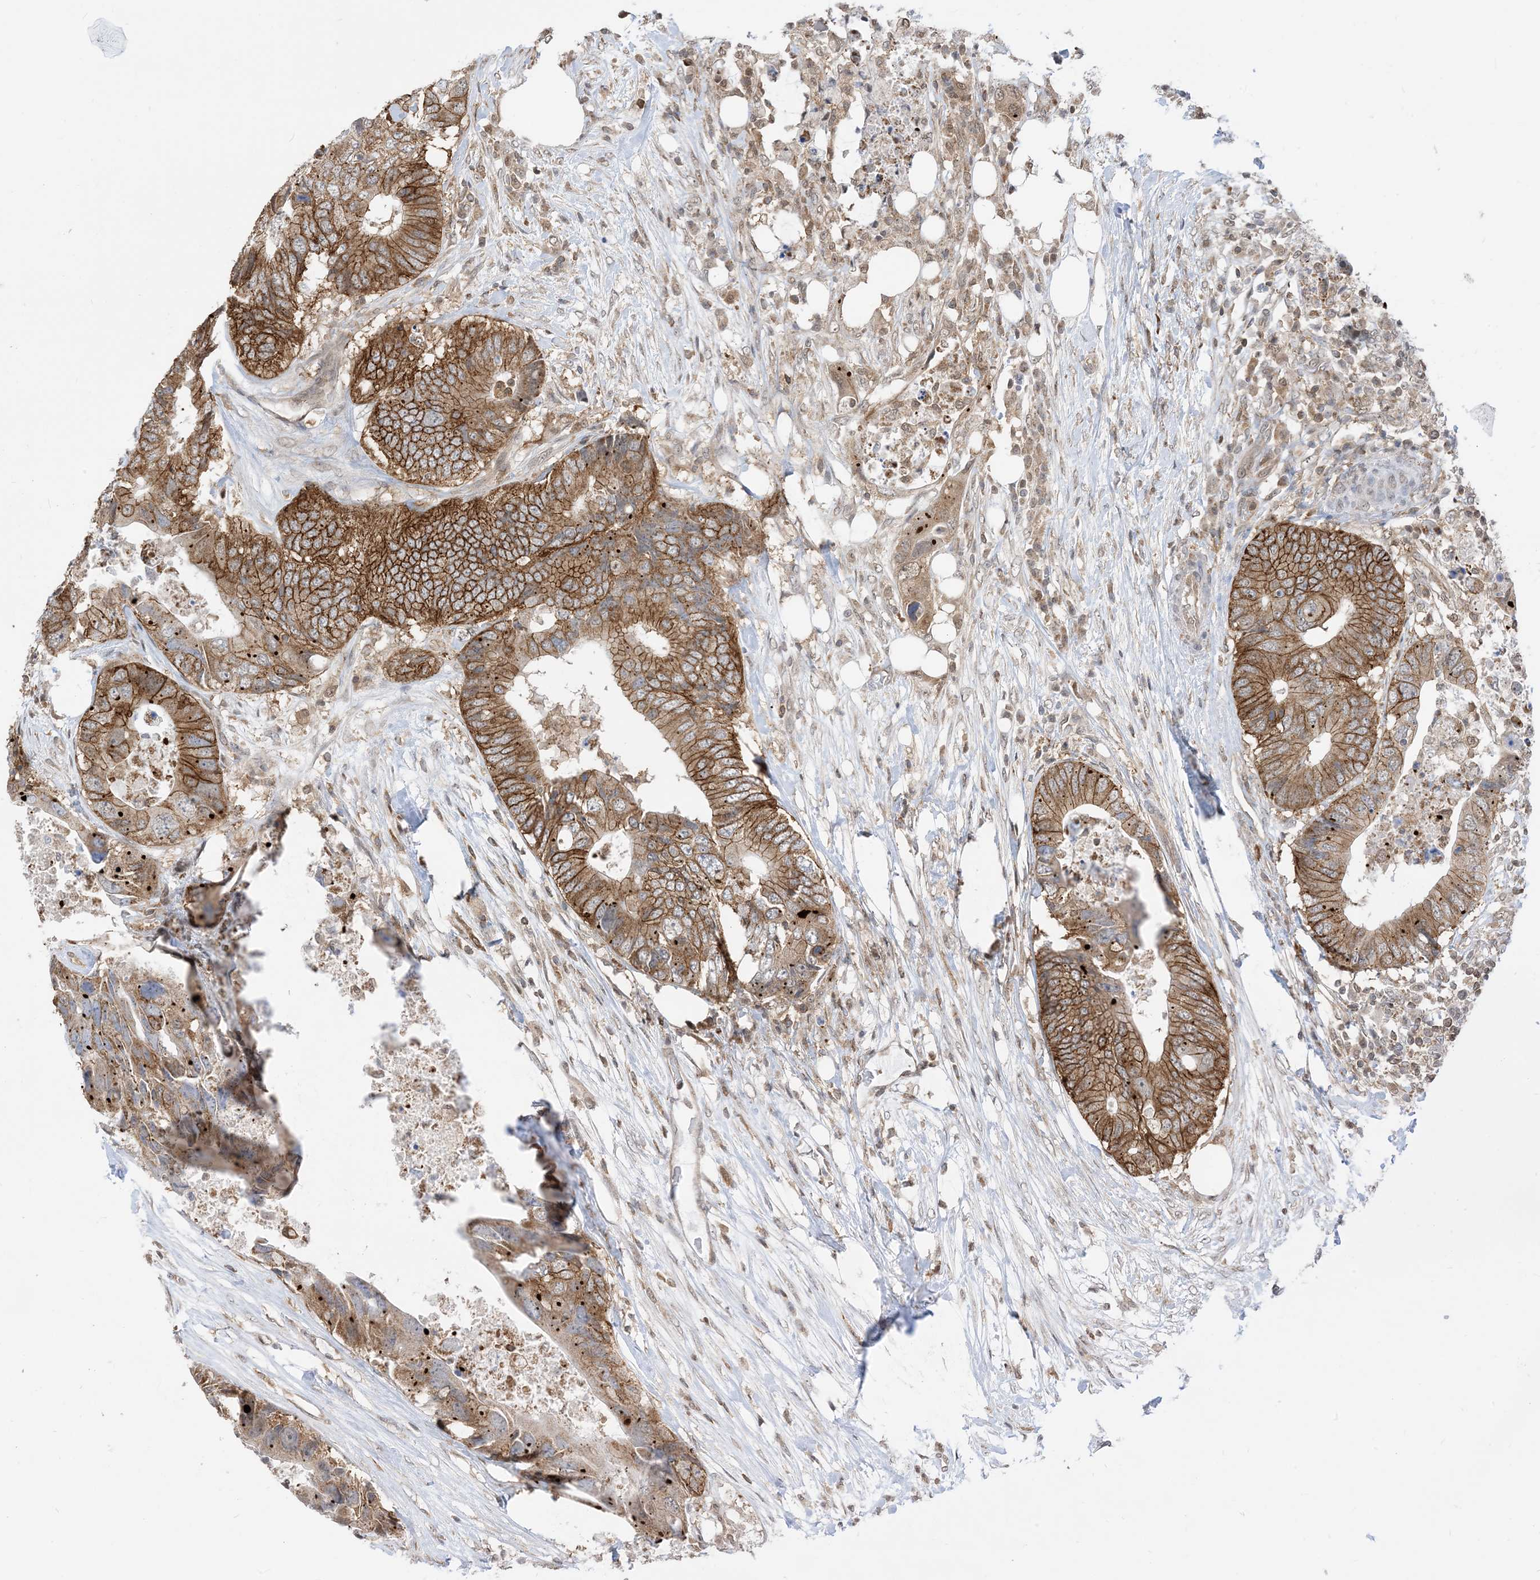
{"staining": {"intensity": "moderate", "quantity": ">75%", "location": "cytoplasmic/membranous"}, "tissue": "colorectal cancer", "cell_type": "Tumor cells", "image_type": "cancer", "snomed": [{"axis": "morphology", "description": "Adenocarcinoma, NOS"}, {"axis": "topography", "description": "Colon"}], "caption": "Moderate cytoplasmic/membranous expression for a protein is seen in approximately >75% of tumor cells of colorectal cancer using IHC.", "gene": "CASP4", "patient": {"sex": "male", "age": 71}}